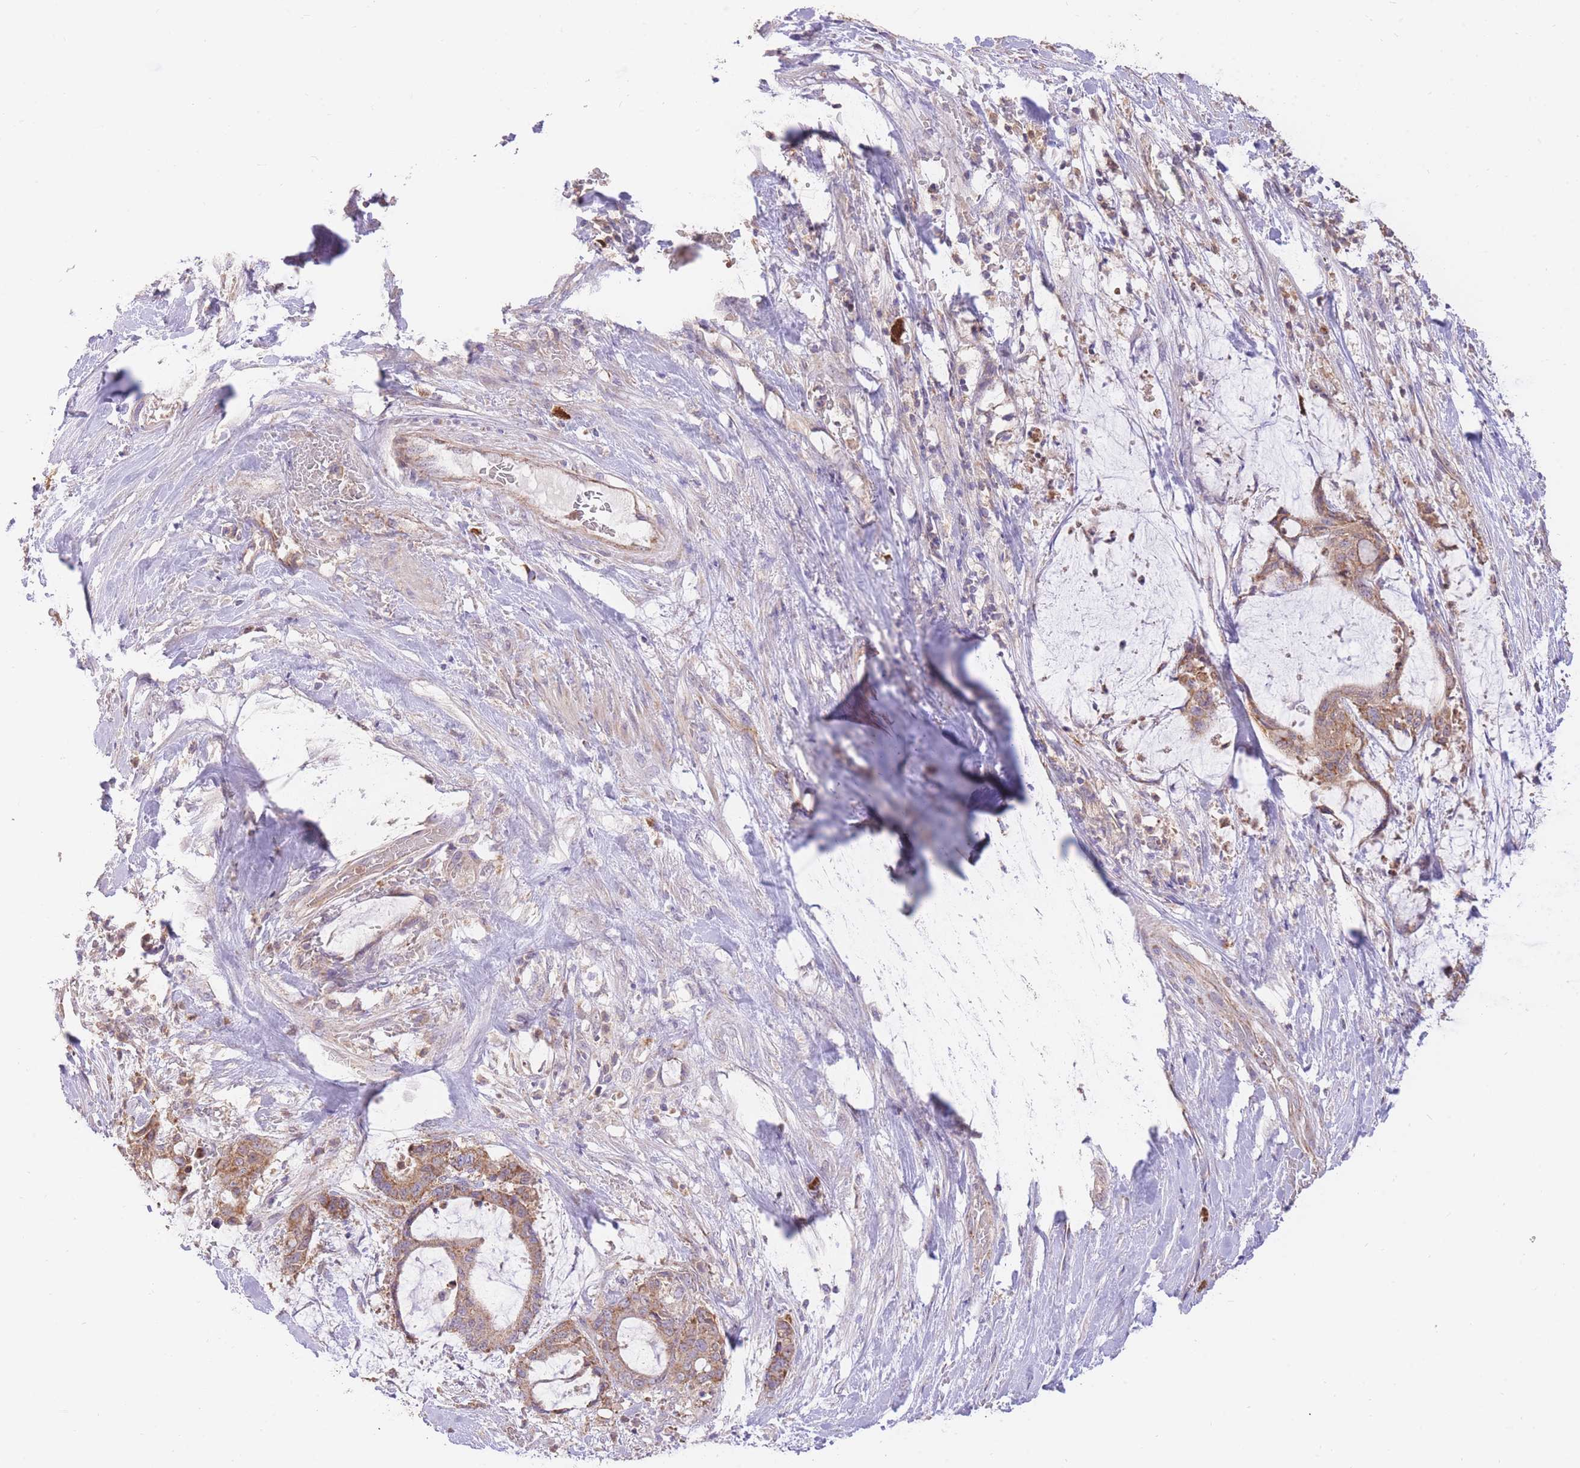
{"staining": {"intensity": "moderate", "quantity": ">75%", "location": "cytoplasmic/membranous"}, "tissue": "liver cancer", "cell_type": "Tumor cells", "image_type": "cancer", "snomed": [{"axis": "morphology", "description": "Normal tissue, NOS"}, {"axis": "morphology", "description": "Cholangiocarcinoma"}, {"axis": "topography", "description": "Liver"}, {"axis": "topography", "description": "Peripheral nerve tissue"}], "caption": "Liver cholangiocarcinoma stained with a protein marker displays moderate staining in tumor cells.", "gene": "PREP", "patient": {"sex": "female", "age": 73}}